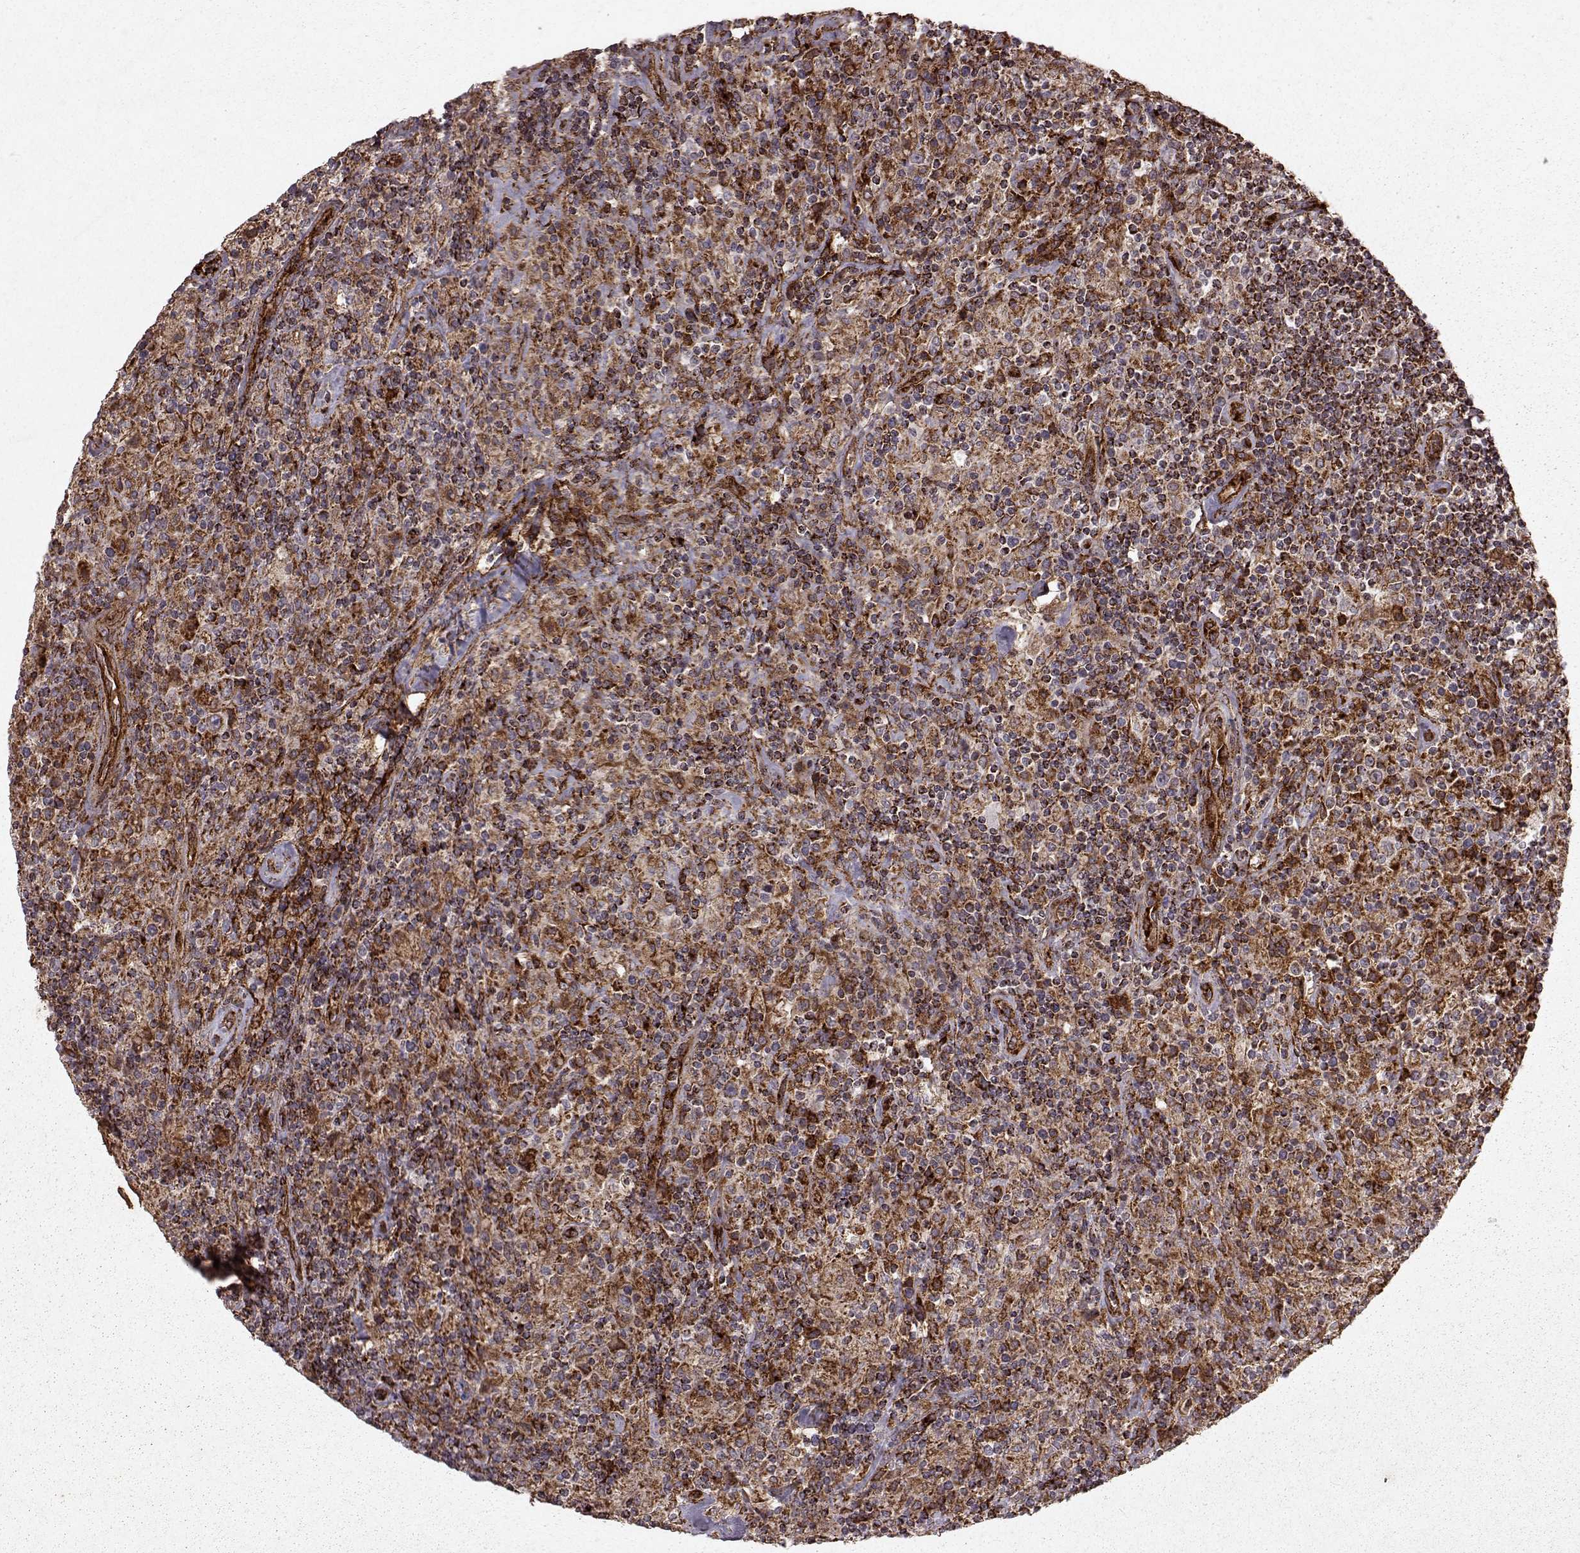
{"staining": {"intensity": "moderate", "quantity": ">75%", "location": "cytoplasmic/membranous"}, "tissue": "lymphoma", "cell_type": "Tumor cells", "image_type": "cancer", "snomed": [{"axis": "morphology", "description": "Hodgkin's disease, NOS"}, {"axis": "topography", "description": "Lymph node"}], "caption": "DAB (3,3'-diaminobenzidine) immunohistochemical staining of human Hodgkin's disease shows moderate cytoplasmic/membranous protein positivity in about >75% of tumor cells. The staining was performed using DAB, with brown indicating positive protein expression. Nuclei are stained blue with hematoxylin.", "gene": "FXN", "patient": {"sex": "male", "age": 70}}